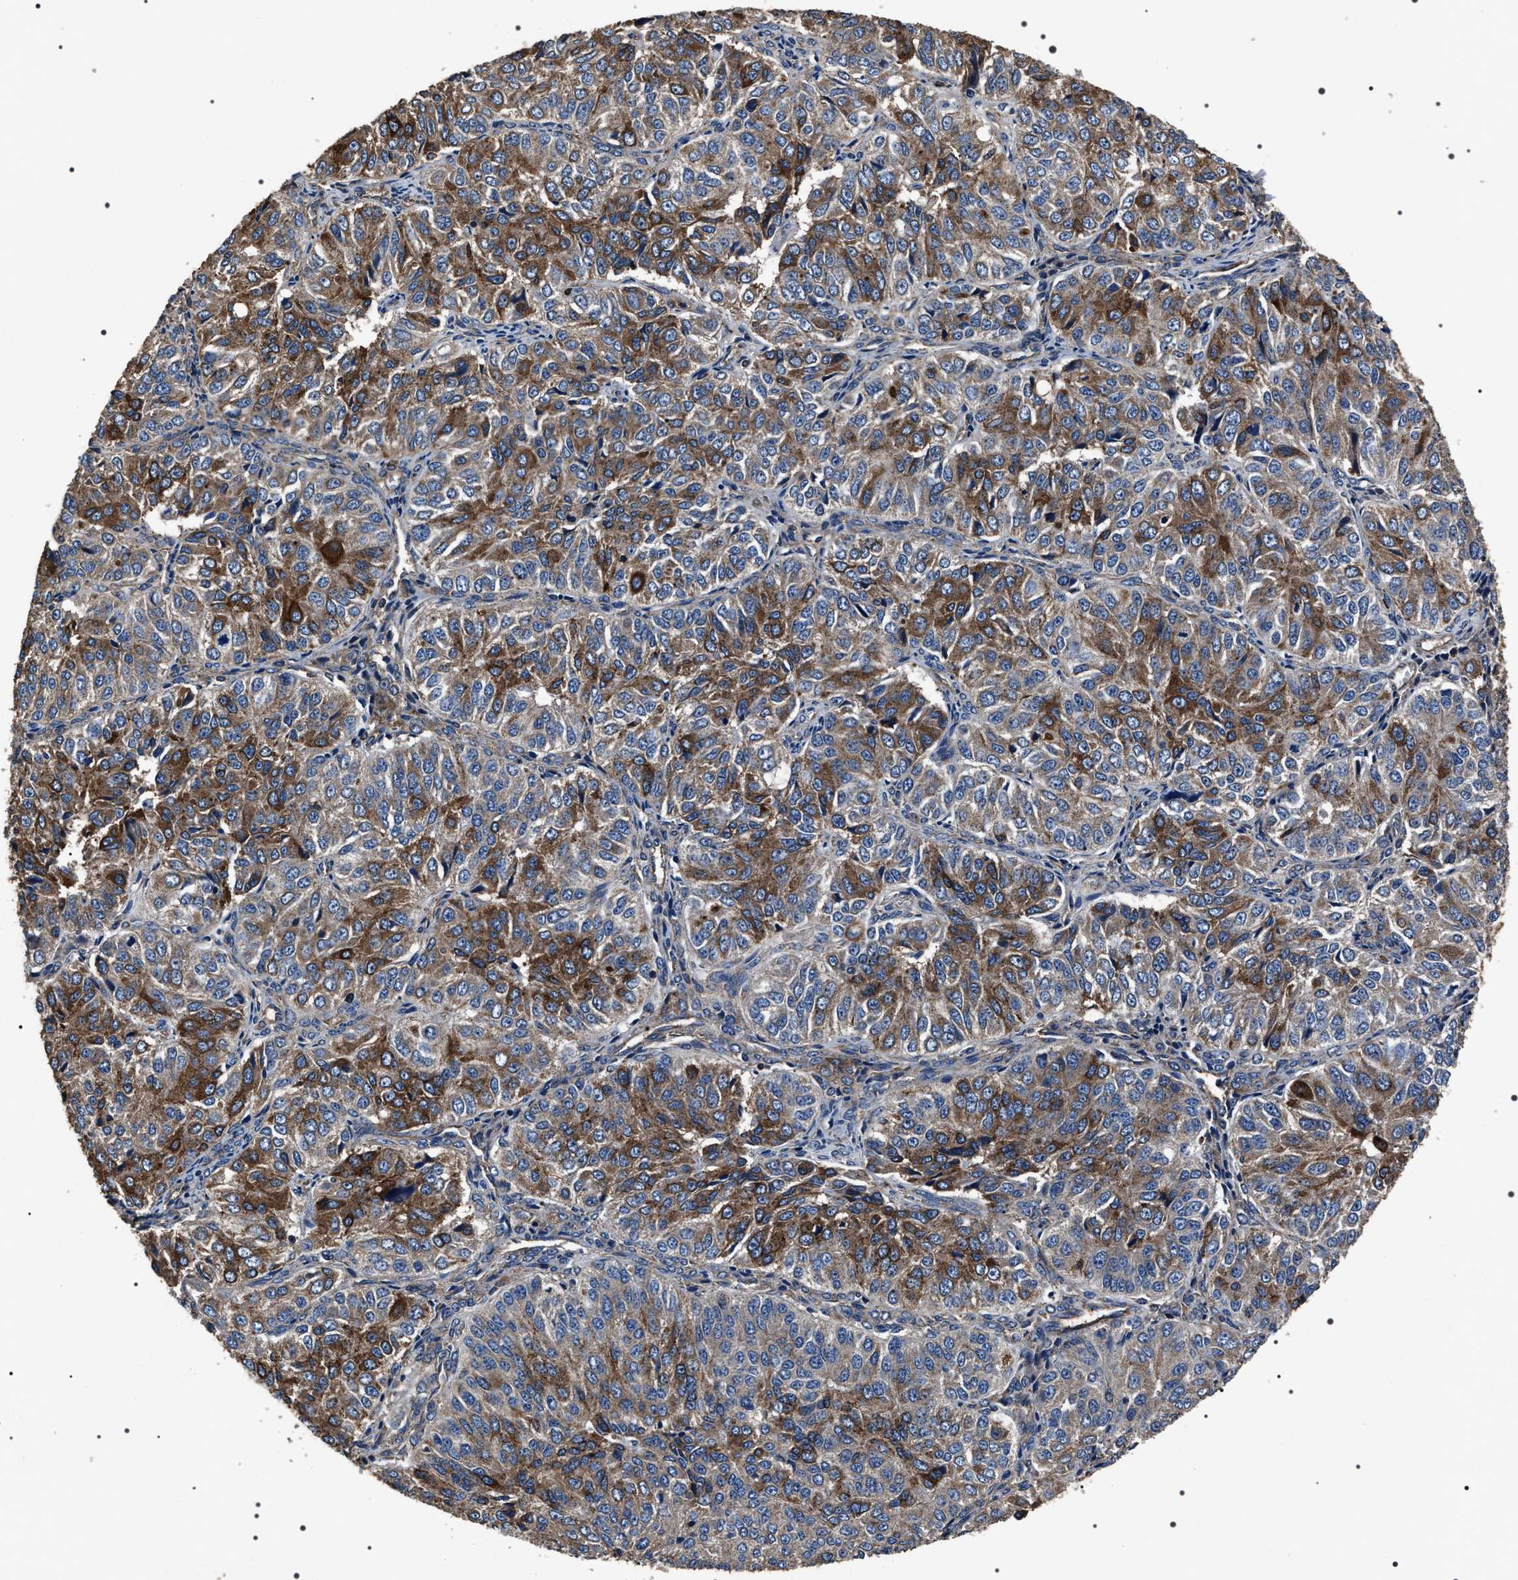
{"staining": {"intensity": "moderate", "quantity": ">75%", "location": "cytoplasmic/membranous"}, "tissue": "ovarian cancer", "cell_type": "Tumor cells", "image_type": "cancer", "snomed": [{"axis": "morphology", "description": "Carcinoma, endometroid"}, {"axis": "topography", "description": "Ovary"}], "caption": "IHC histopathology image of human ovarian cancer (endometroid carcinoma) stained for a protein (brown), which displays medium levels of moderate cytoplasmic/membranous positivity in approximately >75% of tumor cells.", "gene": "HSCB", "patient": {"sex": "female", "age": 51}}